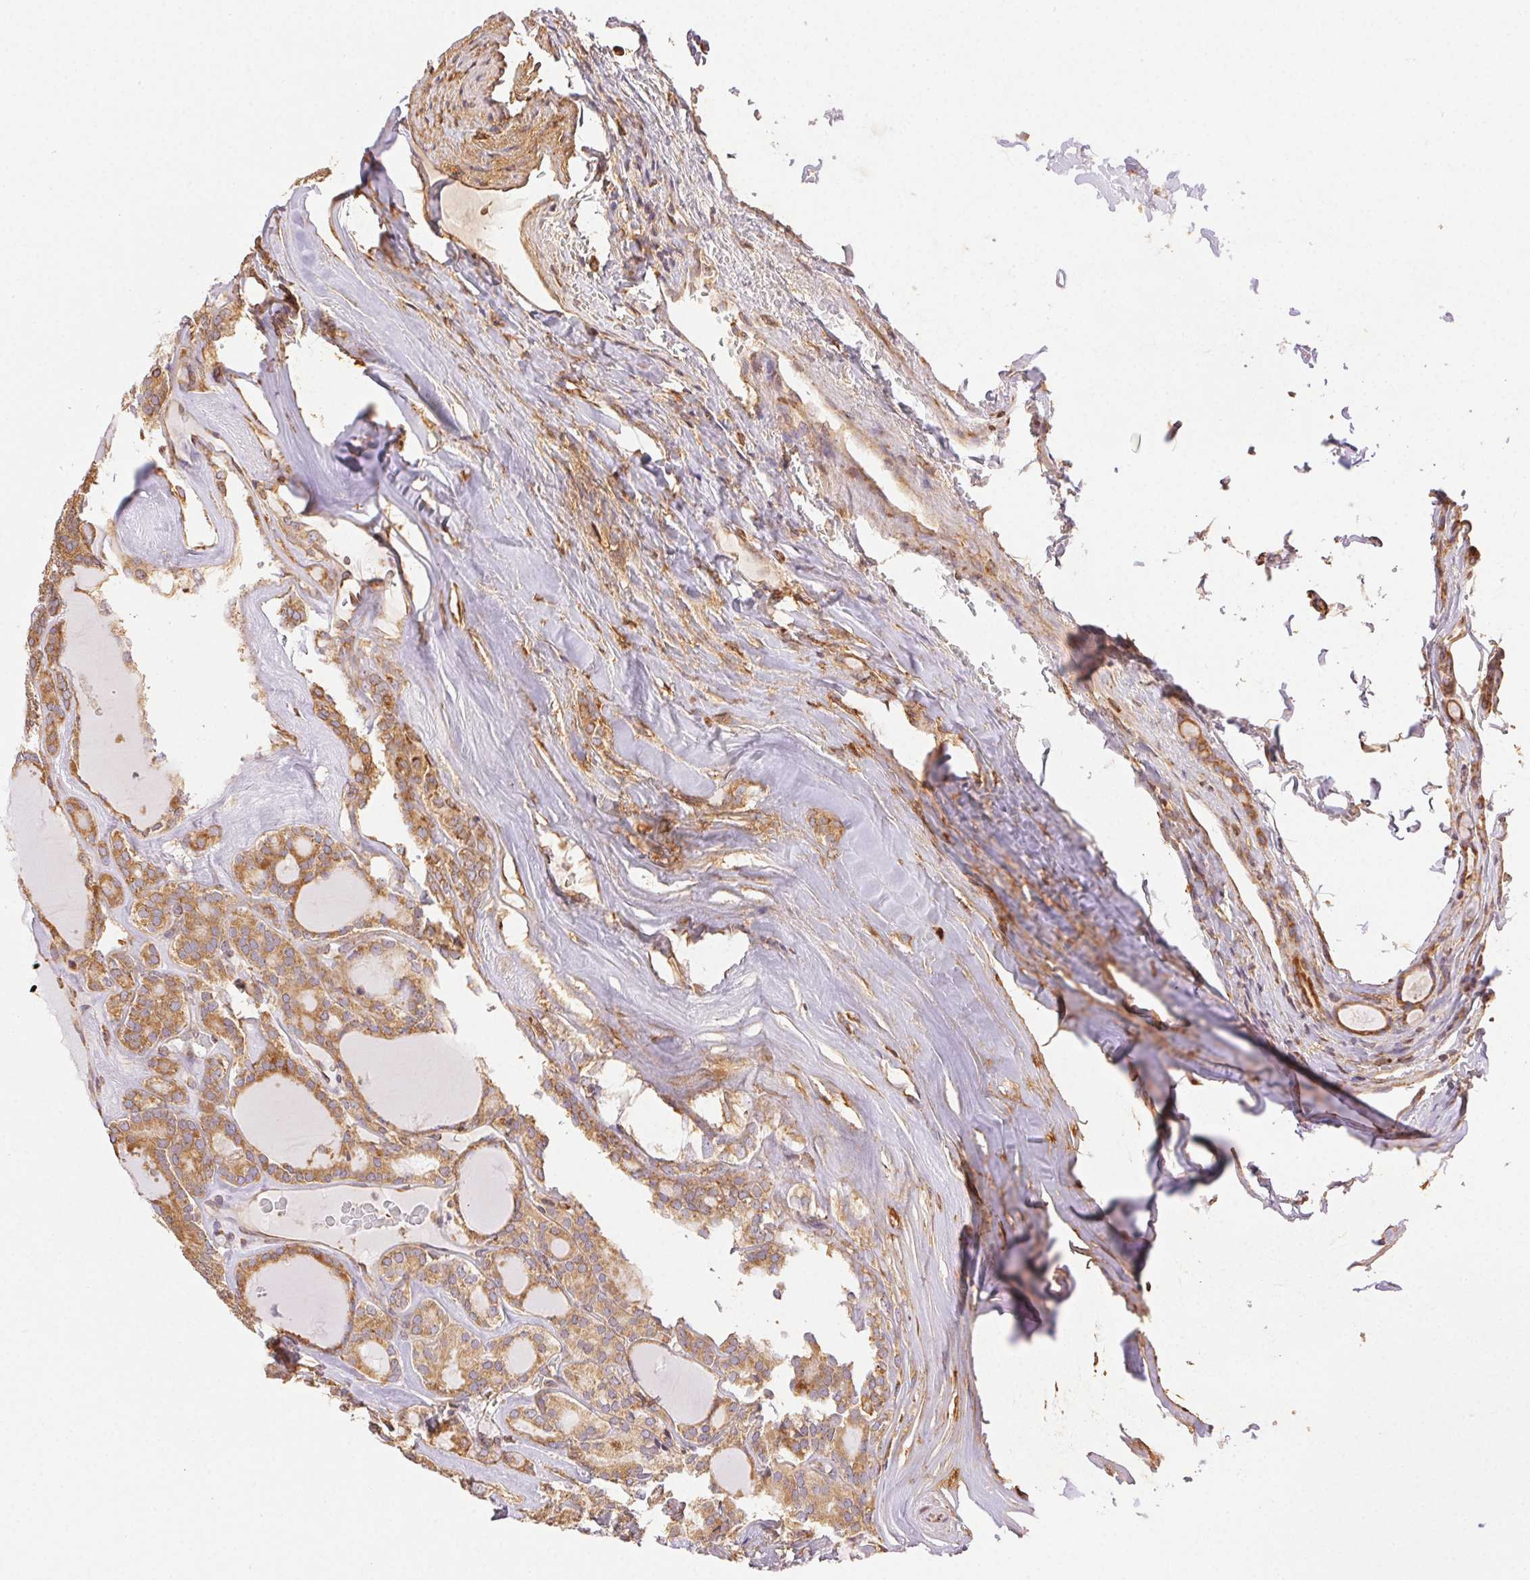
{"staining": {"intensity": "moderate", "quantity": ">75%", "location": "cytoplasmic/membranous"}, "tissue": "thyroid cancer", "cell_type": "Tumor cells", "image_type": "cancer", "snomed": [{"axis": "morphology", "description": "Follicular adenoma carcinoma, NOS"}, {"axis": "topography", "description": "Thyroid gland"}], "caption": "Approximately >75% of tumor cells in human thyroid cancer reveal moderate cytoplasmic/membranous protein positivity as visualized by brown immunohistochemical staining.", "gene": "ENTREP1", "patient": {"sex": "male", "age": 74}}